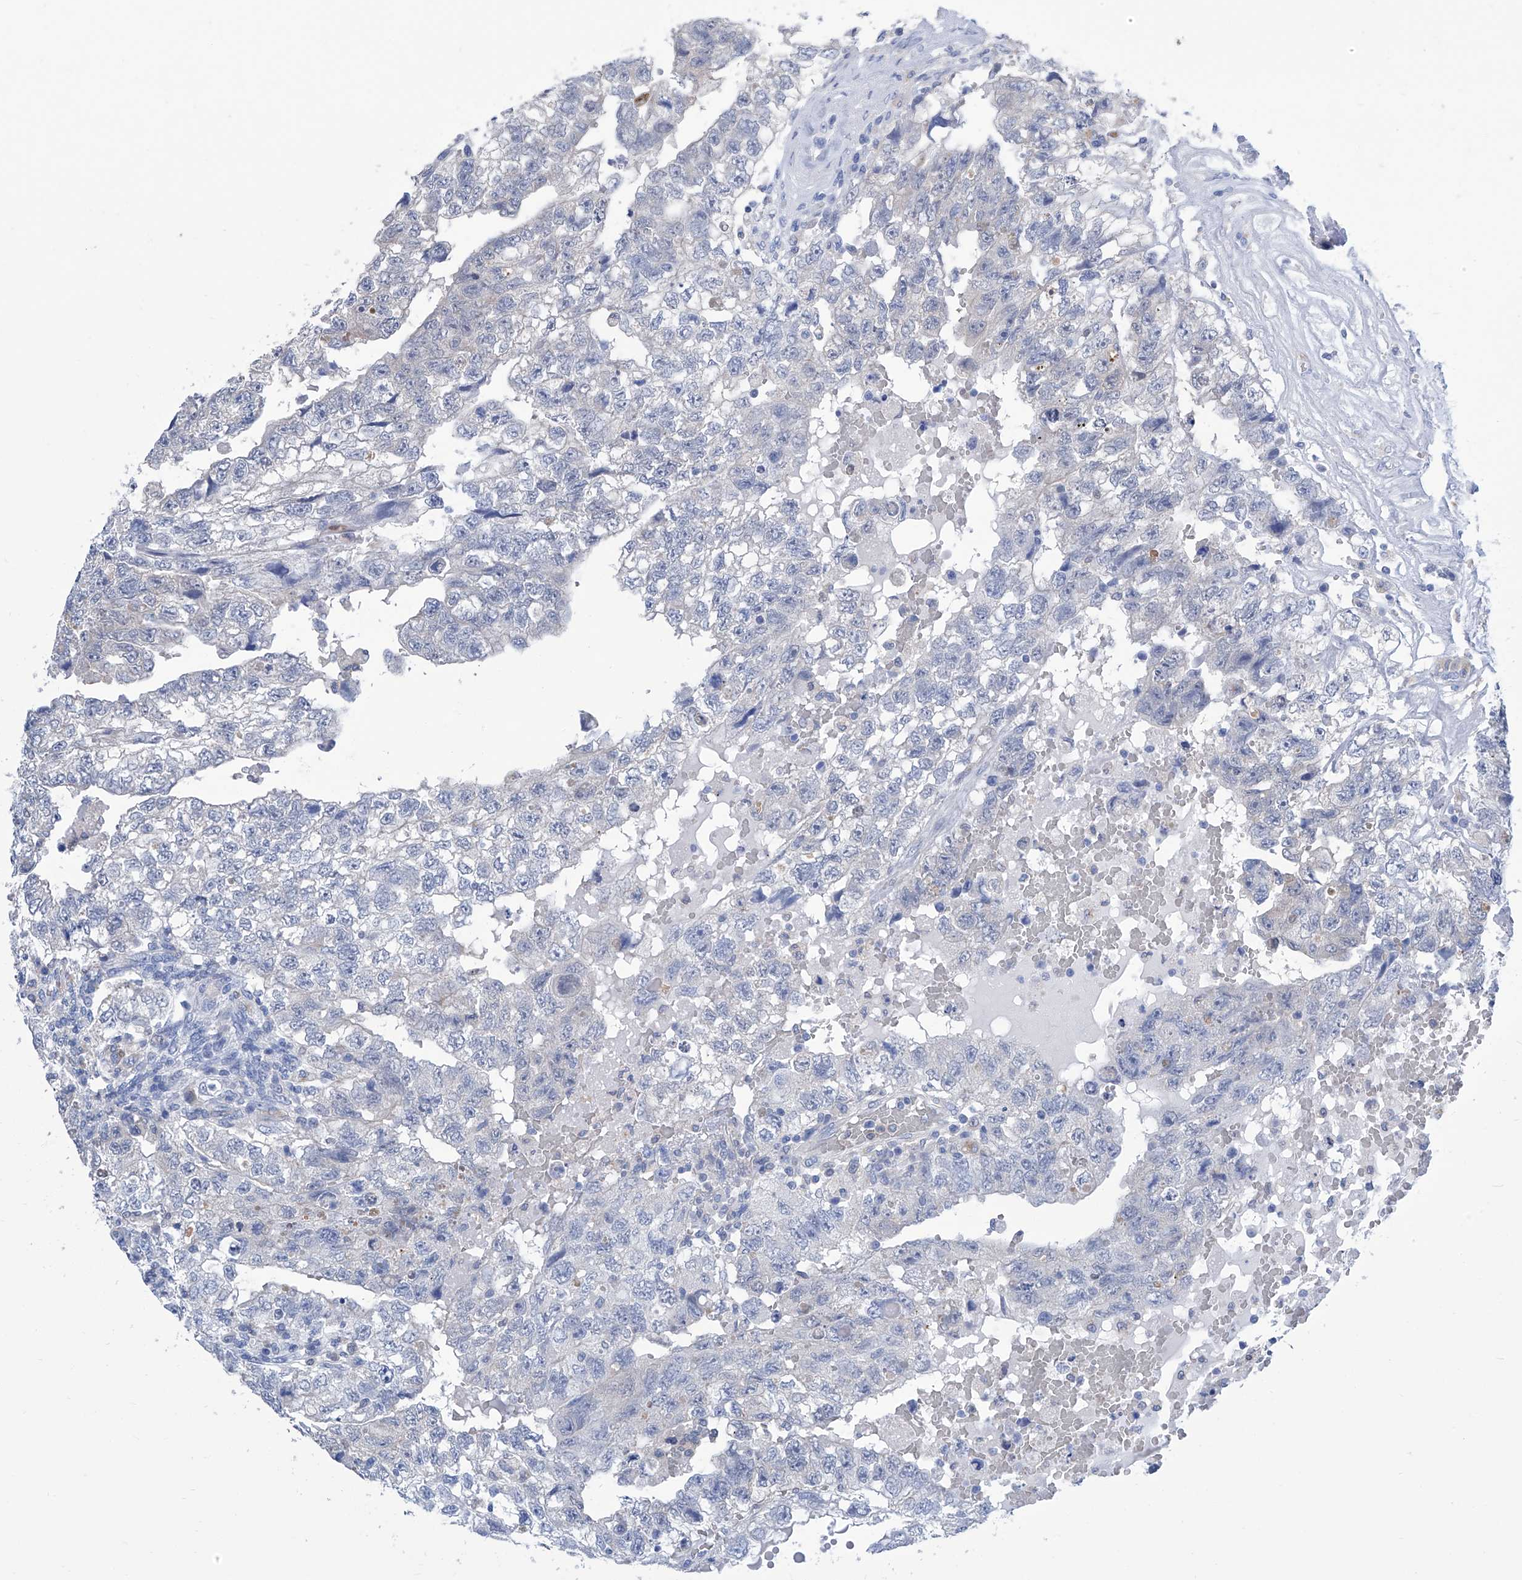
{"staining": {"intensity": "negative", "quantity": "none", "location": "none"}, "tissue": "testis cancer", "cell_type": "Tumor cells", "image_type": "cancer", "snomed": [{"axis": "morphology", "description": "Carcinoma, Embryonal, NOS"}, {"axis": "topography", "description": "Testis"}], "caption": "Immunohistochemistry (IHC) image of neoplastic tissue: embryonal carcinoma (testis) stained with DAB displays no significant protein staining in tumor cells.", "gene": "IMPA2", "patient": {"sex": "male", "age": 36}}